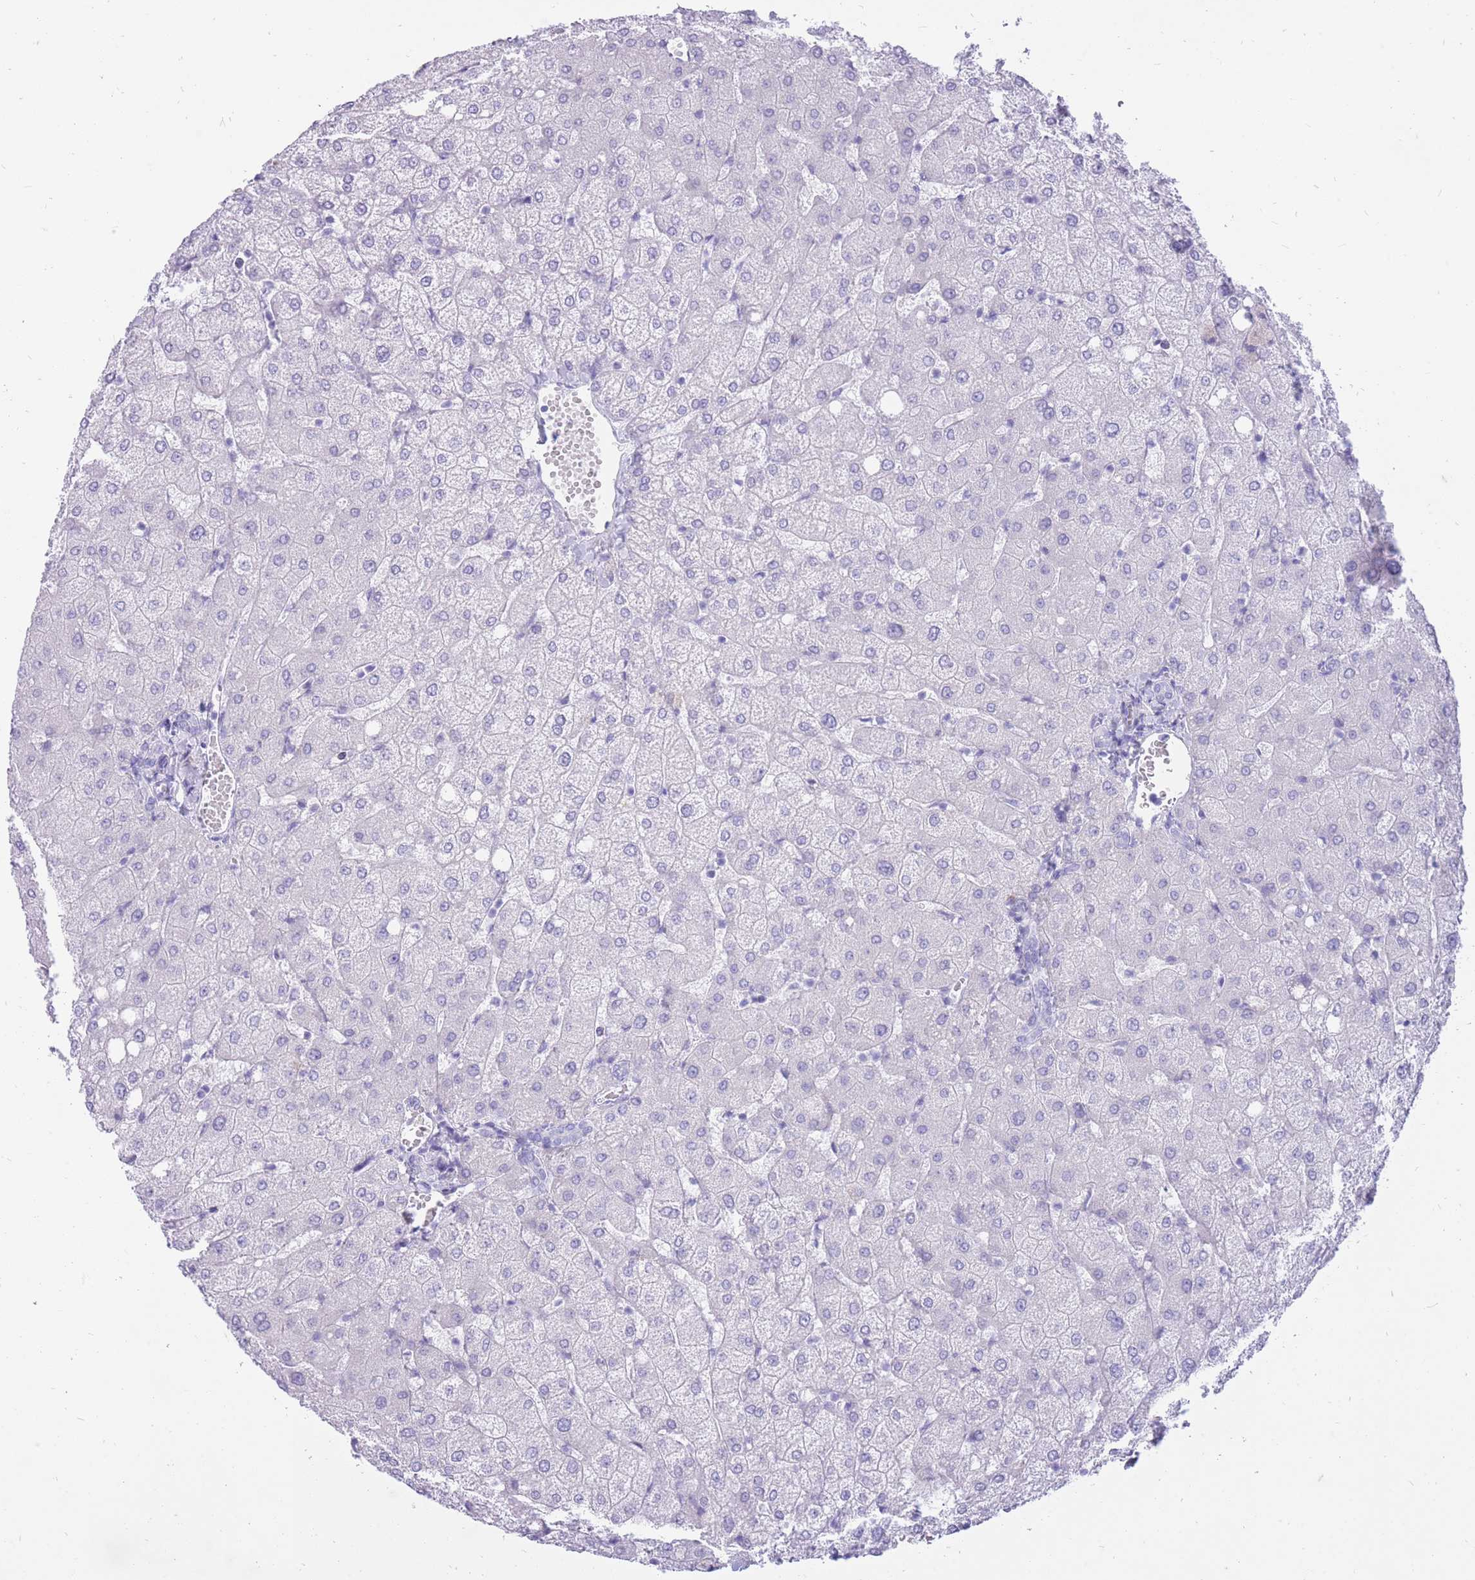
{"staining": {"intensity": "negative", "quantity": "none", "location": "none"}, "tissue": "liver", "cell_type": "Cholangiocytes", "image_type": "normal", "snomed": [{"axis": "morphology", "description": "Normal tissue, NOS"}, {"axis": "topography", "description": "Liver"}], "caption": "There is no significant staining in cholangiocytes of liver. The staining was performed using DAB to visualize the protein expression in brown, while the nuclei were stained in blue with hematoxylin (Magnification: 20x).", "gene": "ZFP37", "patient": {"sex": "female", "age": 54}}